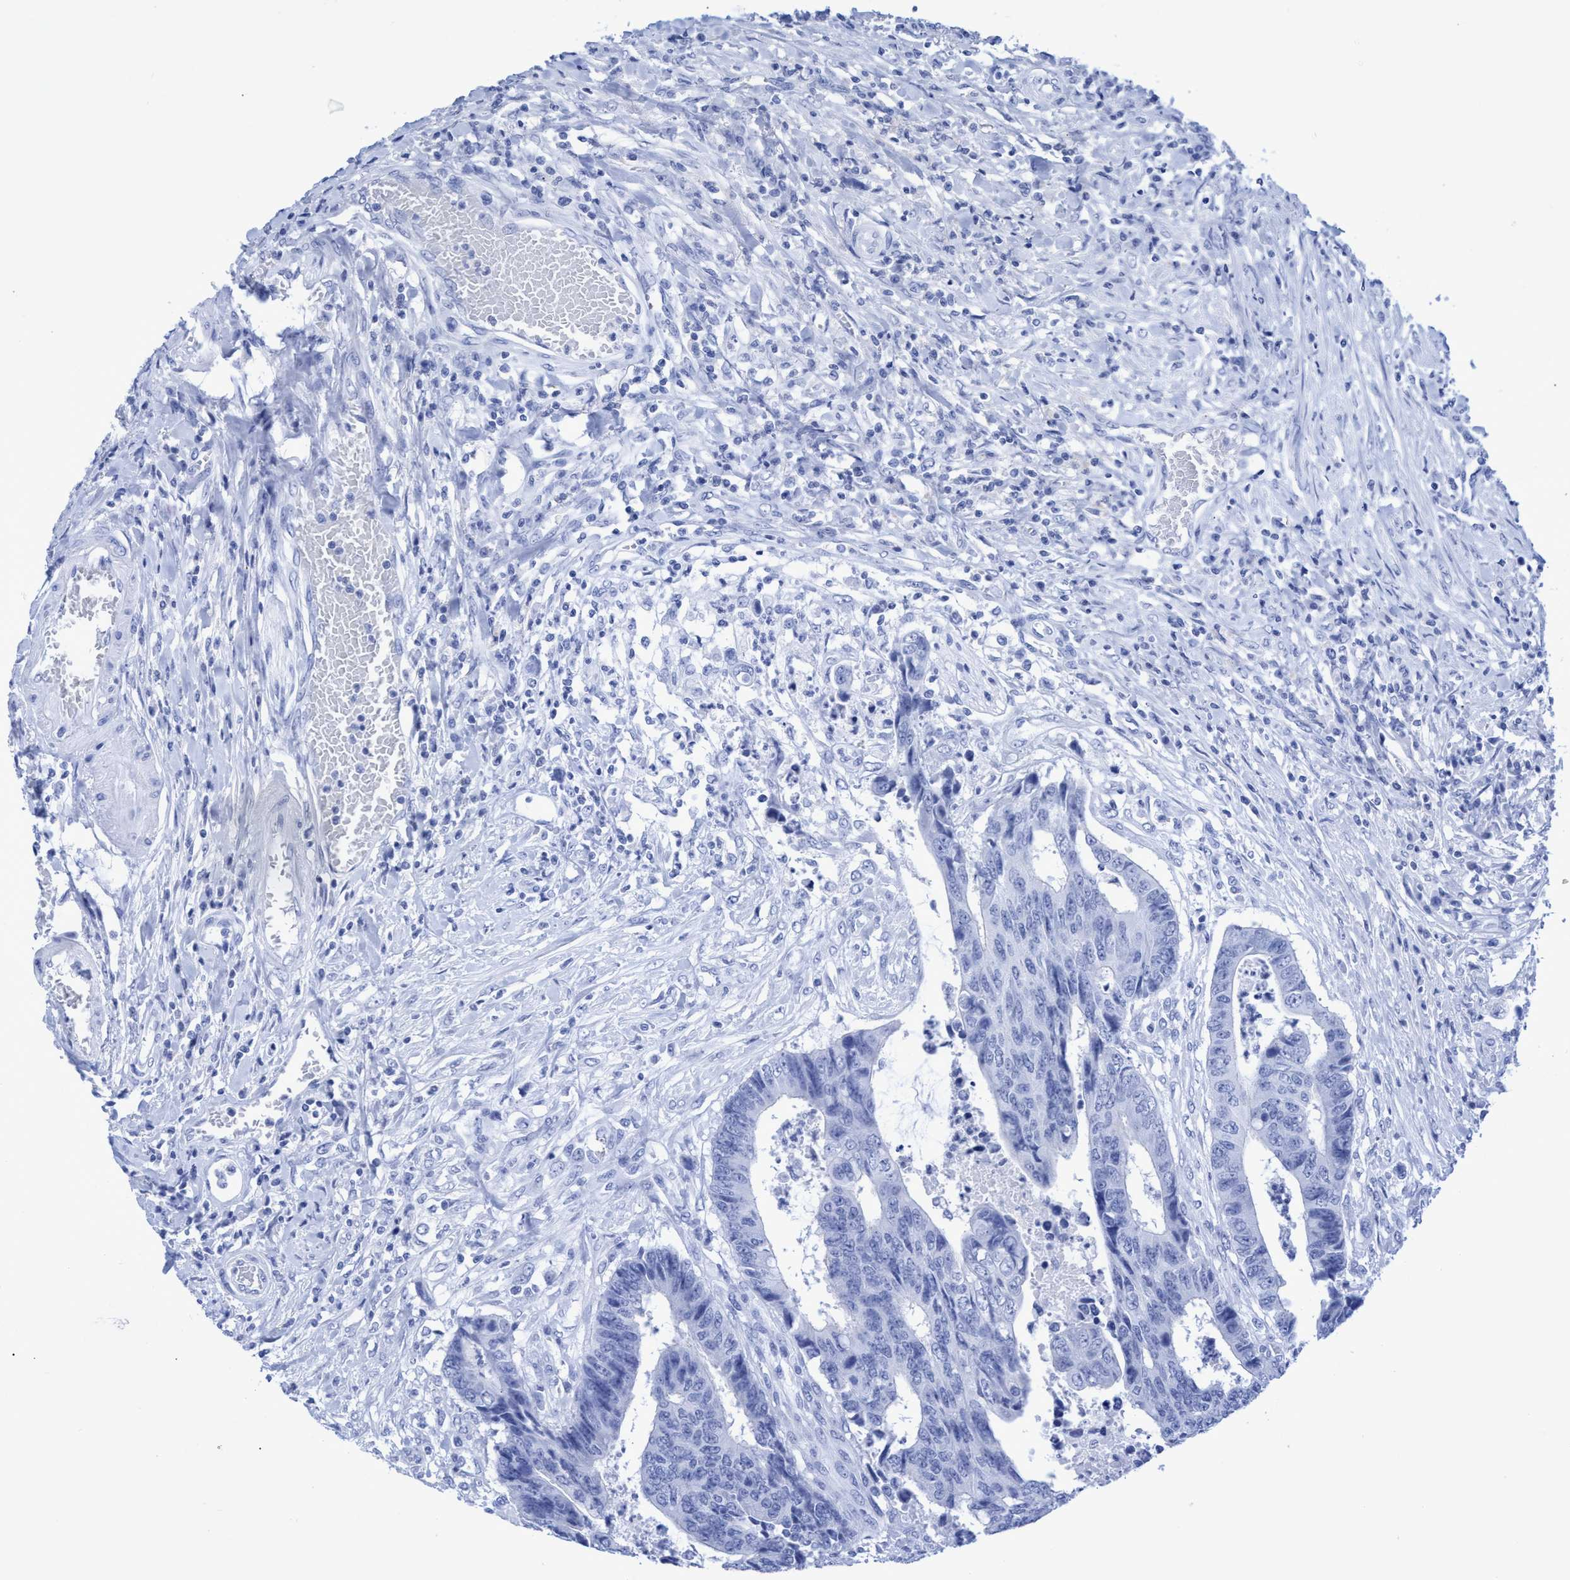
{"staining": {"intensity": "negative", "quantity": "none", "location": "none"}, "tissue": "colorectal cancer", "cell_type": "Tumor cells", "image_type": "cancer", "snomed": [{"axis": "morphology", "description": "Adenocarcinoma, NOS"}, {"axis": "topography", "description": "Rectum"}], "caption": "IHC of colorectal cancer displays no positivity in tumor cells.", "gene": "INSL6", "patient": {"sex": "male", "age": 84}}